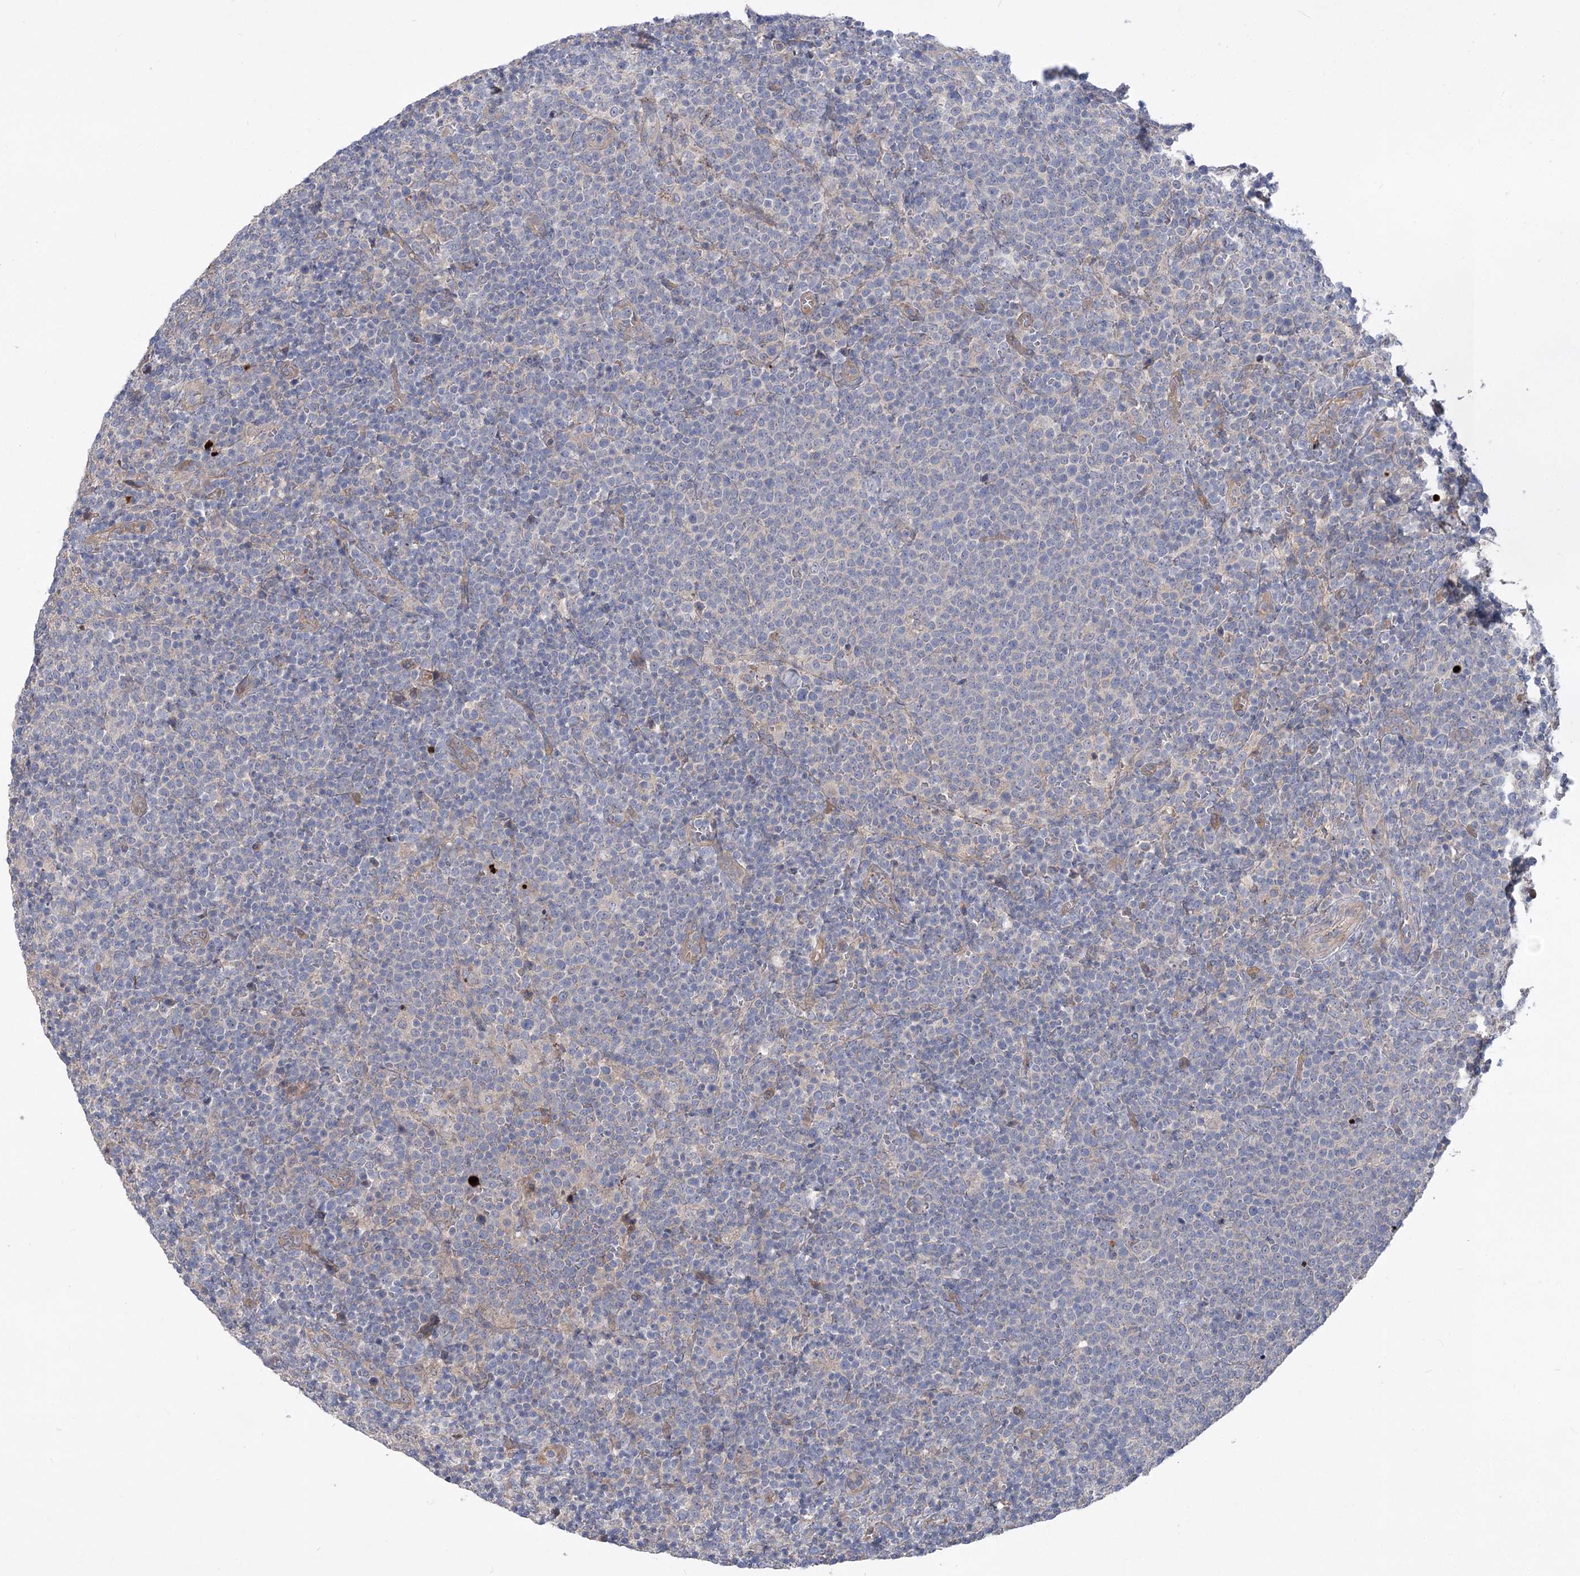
{"staining": {"intensity": "negative", "quantity": "none", "location": "none"}, "tissue": "lymphoma", "cell_type": "Tumor cells", "image_type": "cancer", "snomed": [{"axis": "morphology", "description": "Malignant lymphoma, non-Hodgkin's type, High grade"}, {"axis": "topography", "description": "Lymph node"}], "caption": "Tumor cells are negative for protein expression in human high-grade malignant lymphoma, non-Hodgkin's type. (DAB (3,3'-diaminobenzidine) immunohistochemistry (IHC), high magnification).", "gene": "RIN2", "patient": {"sex": "male", "age": 61}}